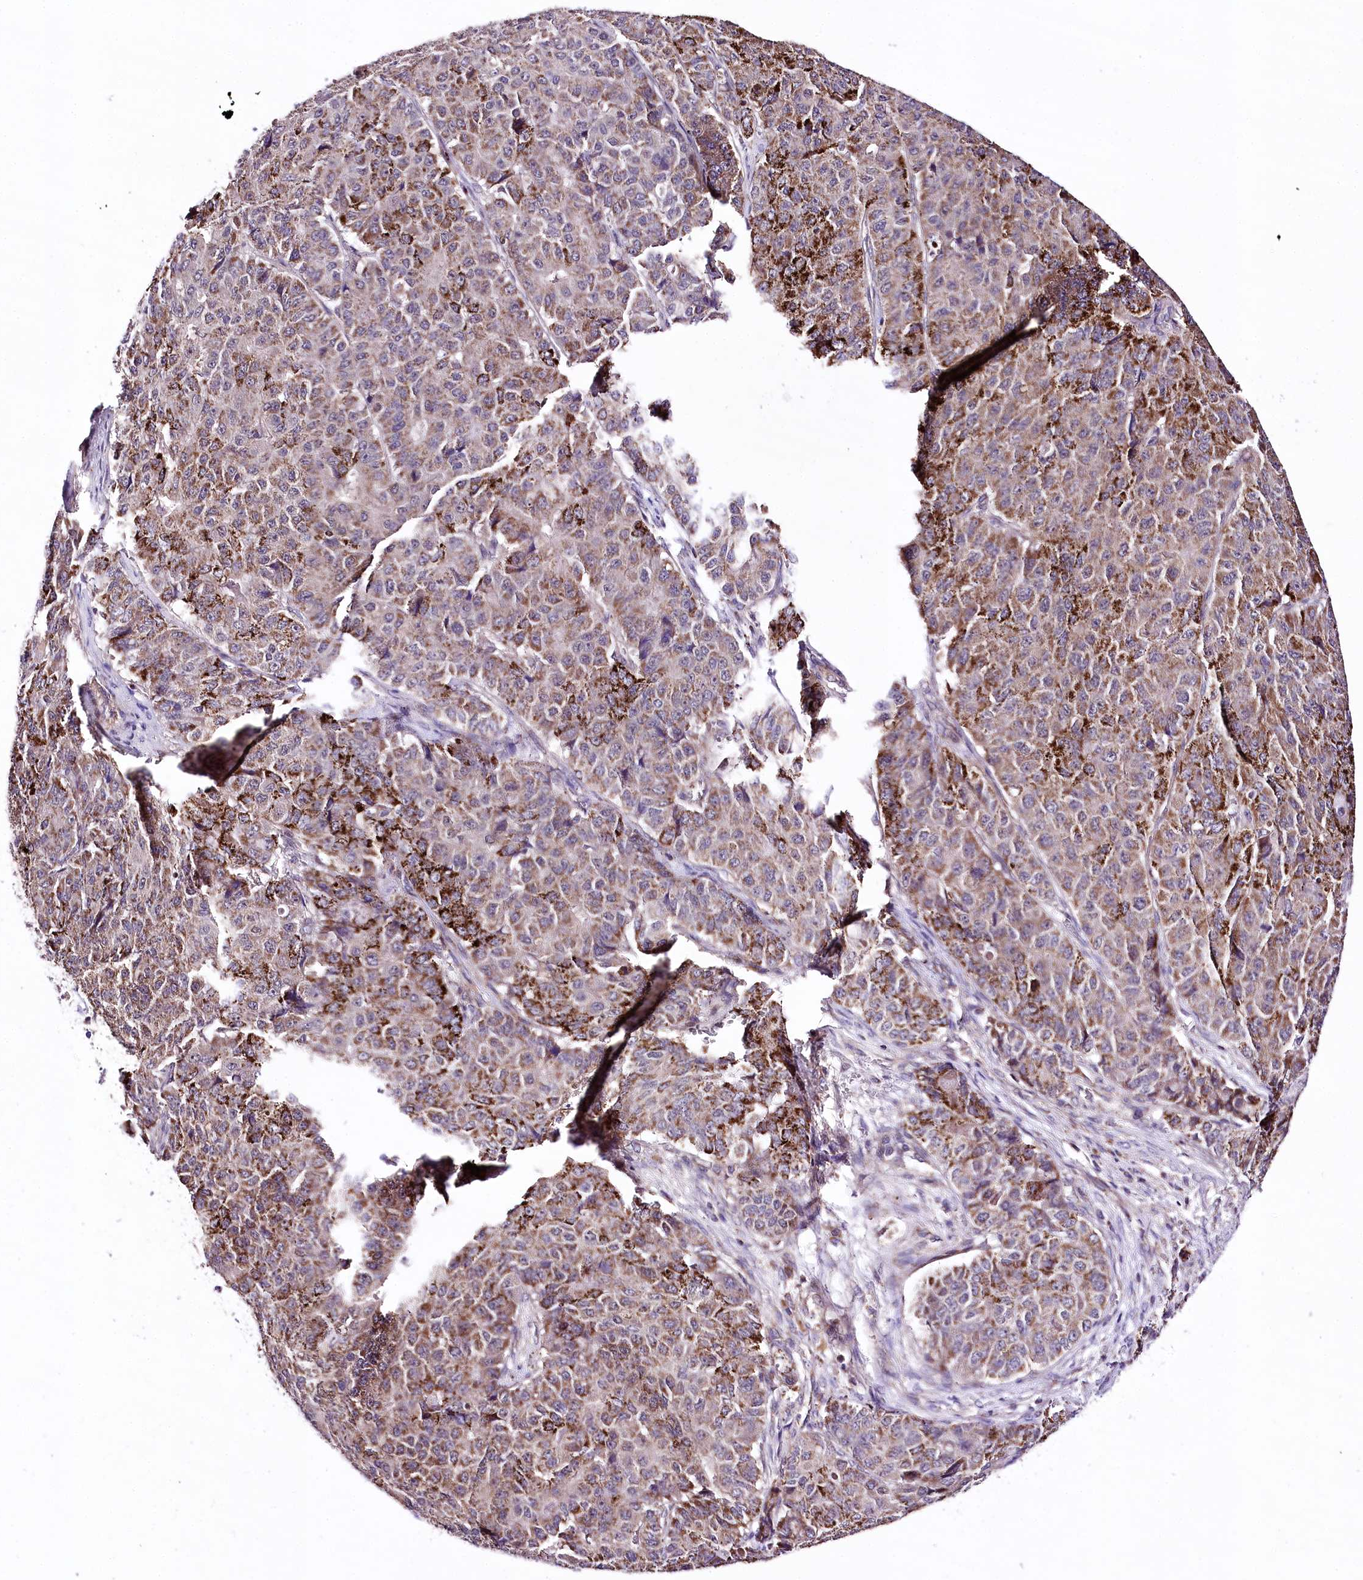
{"staining": {"intensity": "moderate", "quantity": ">75%", "location": "cytoplasmic/membranous"}, "tissue": "pancreatic cancer", "cell_type": "Tumor cells", "image_type": "cancer", "snomed": [{"axis": "morphology", "description": "Adenocarcinoma, NOS"}, {"axis": "topography", "description": "Pancreas"}], "caption": "About >75% of tumor cells in pancreatic cancer (adenocarcinoma) display moderate cytoplasmic/membranous protein expression as visualized by brown immunohistochemical staining.", "gene": "ATE1", "patient": {"sex": "male", "age": 50}}